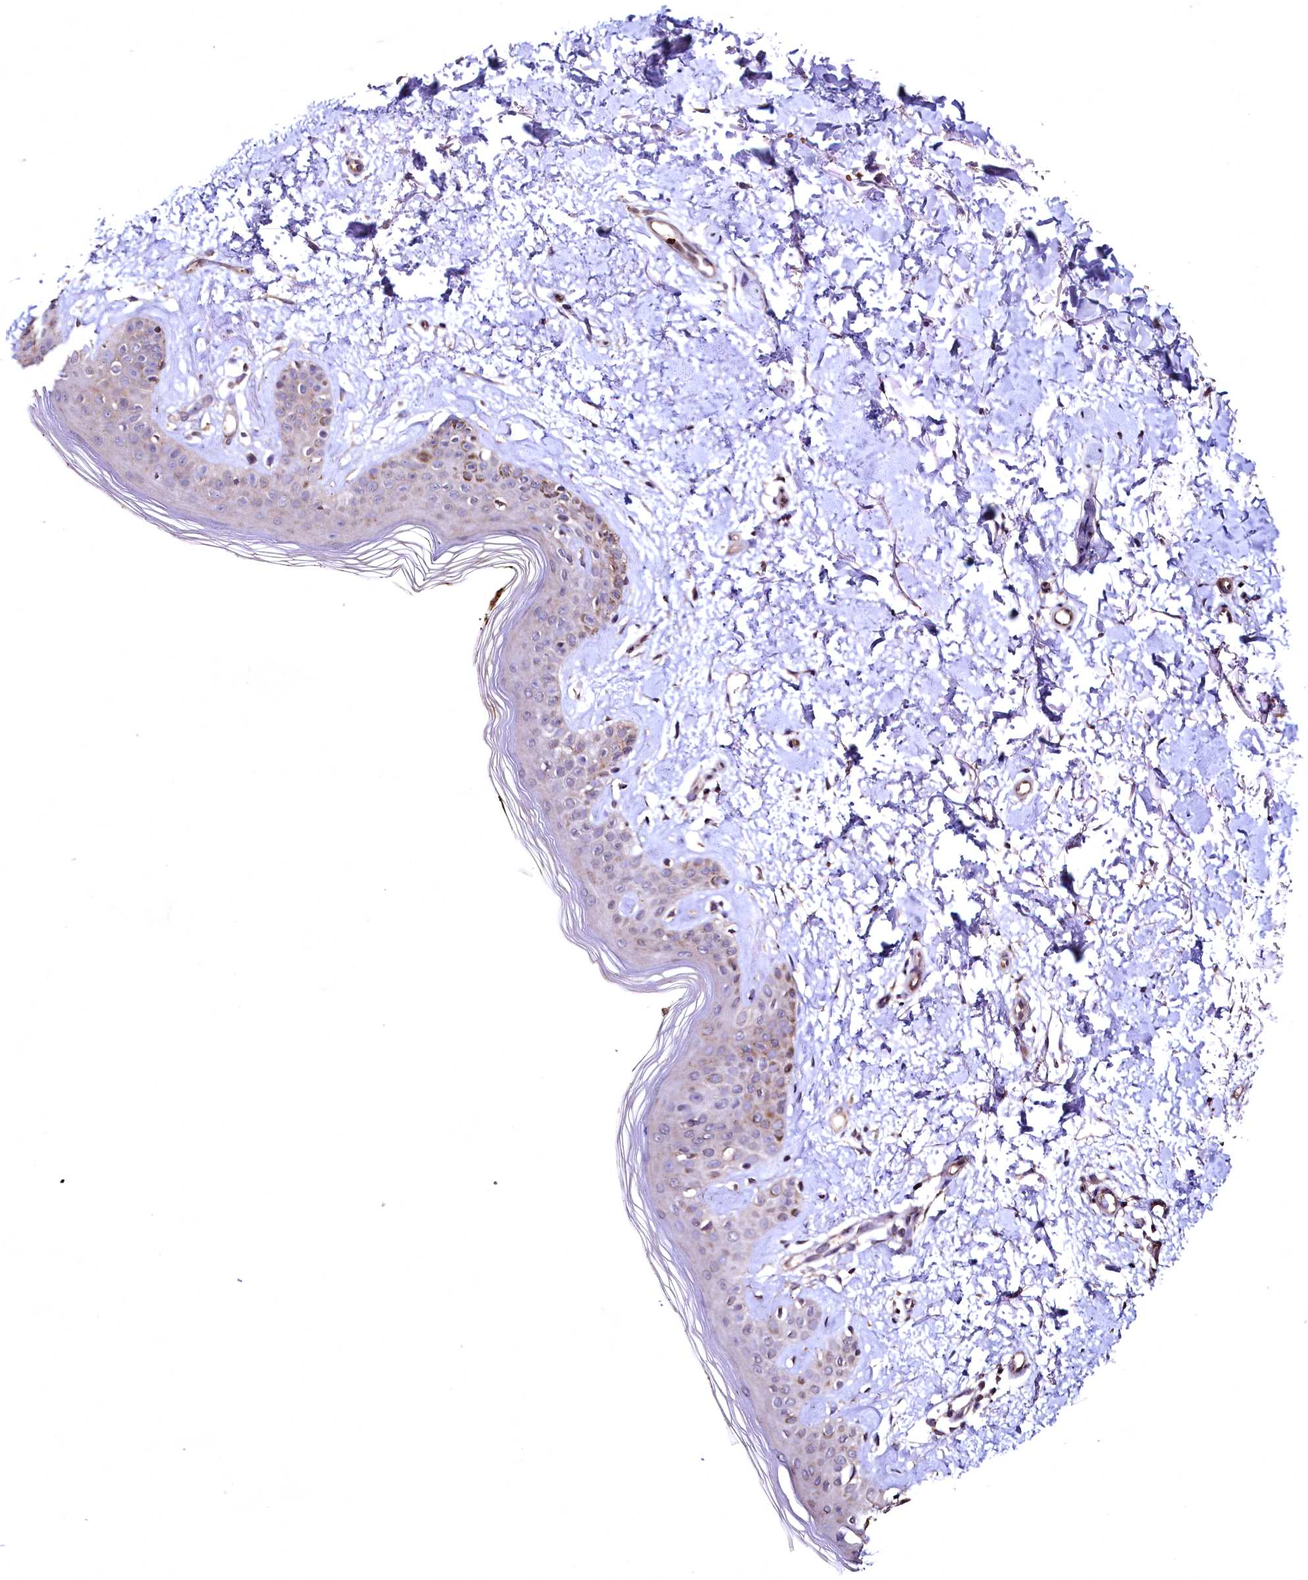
{"staining": {"intensity": "negative", "quantity": "none", "location": "none"}, "tissue": "skin", "cell_type": "Fibroblasts", "image_type": "normal", "snomed": [{"axis": "morphology", "description": "Normal tissue, NOS"}, {"axis": "topography", "description": "Skin"}], "caption": "Immunohistochemistry photomicrograph of benign skin stained for a protein (brown), which displays no expression in fibroblasts.", "gene": "SPTA1", "patient": {"sex": "female", "age": 64}}